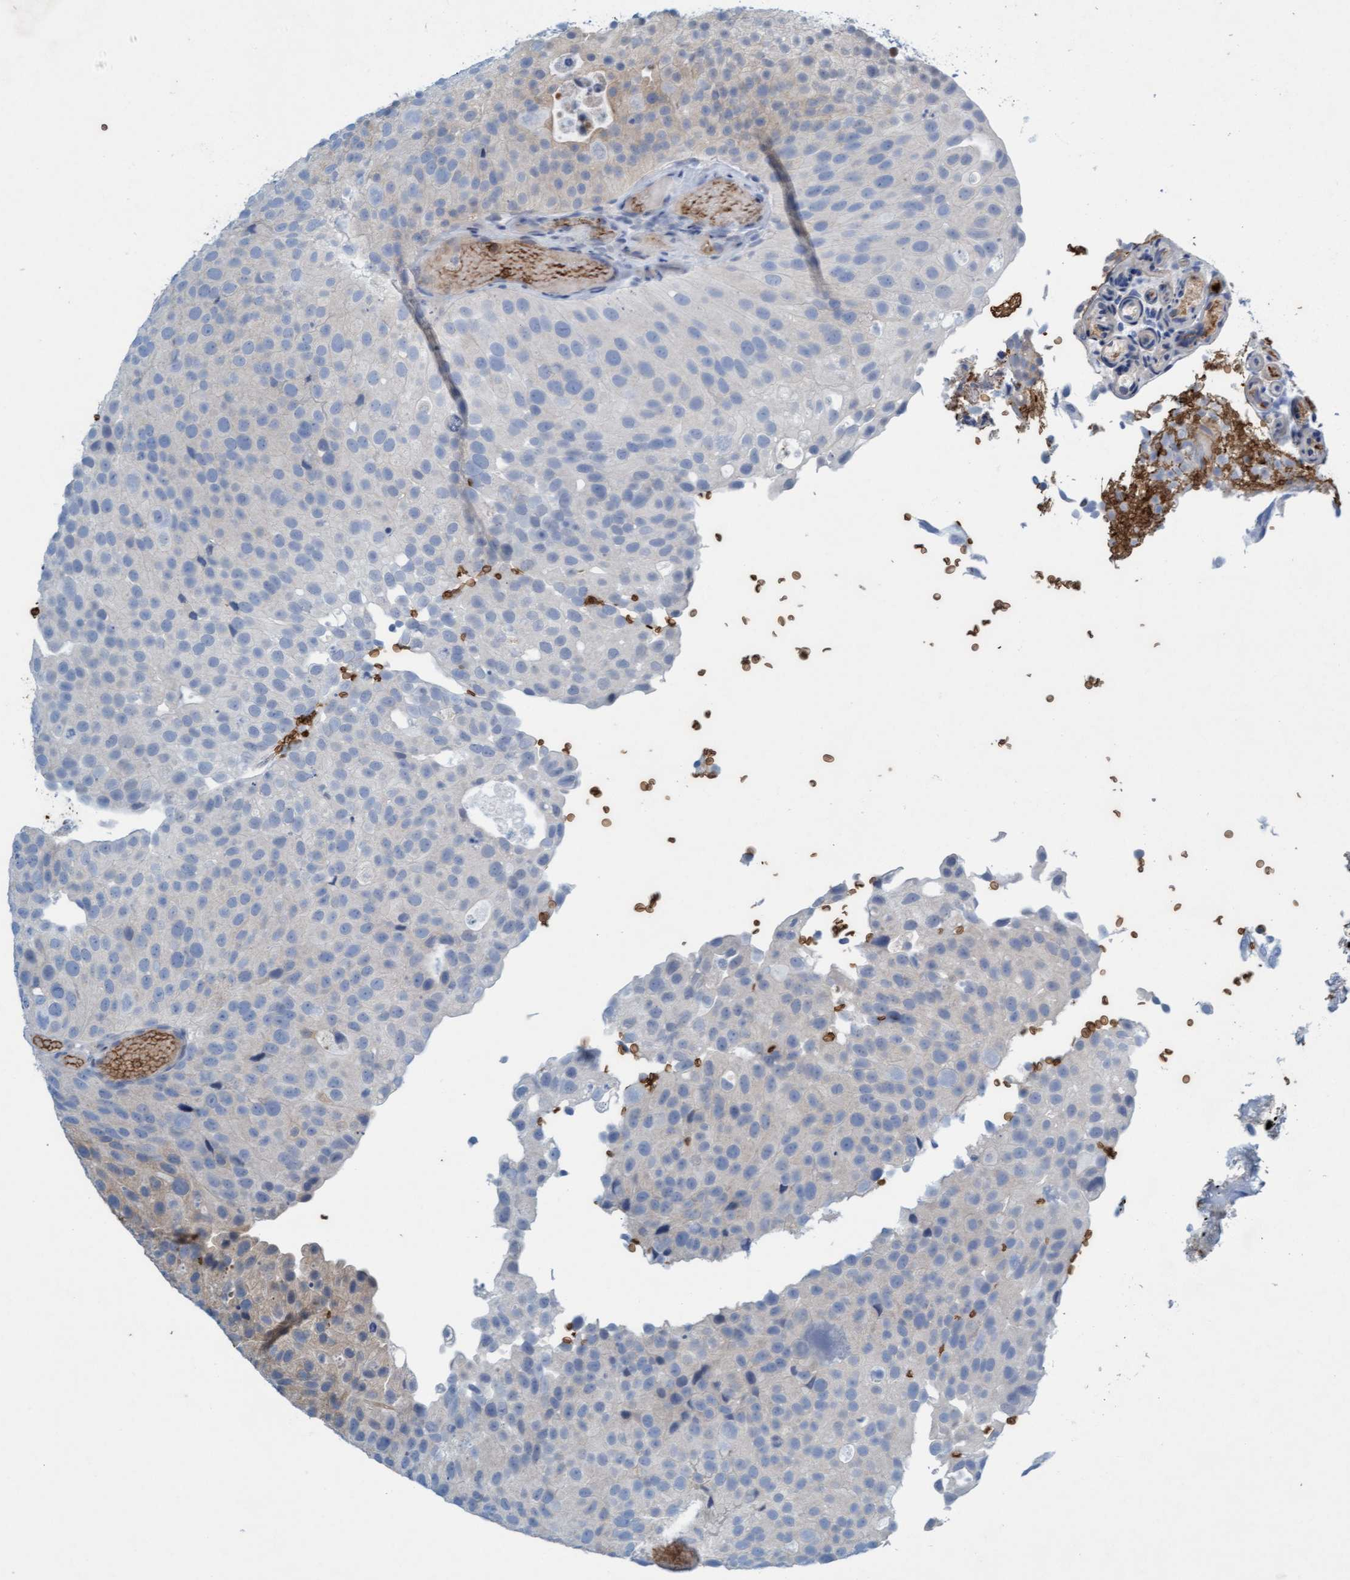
{"staining": {"intensity": "negative", "quantity": "none", "location": "none"}, "tissue": "urothelial cancer", "cell_type": "Tumor cells", "image_type": "cancer", "snomed": [{"axis": "morphology", "description": "Urothelial carcinoma, Low grade"}, {"axis": "topography", "description": "Urinary bladder"}], "caption": "An immunohistochemistry micrograph of urothelial cancer is shown. There is no staining in tumor cells of urothelial cancer.", "gene": "SPEM2", "patient": {"sex": "male", "age": 78}}